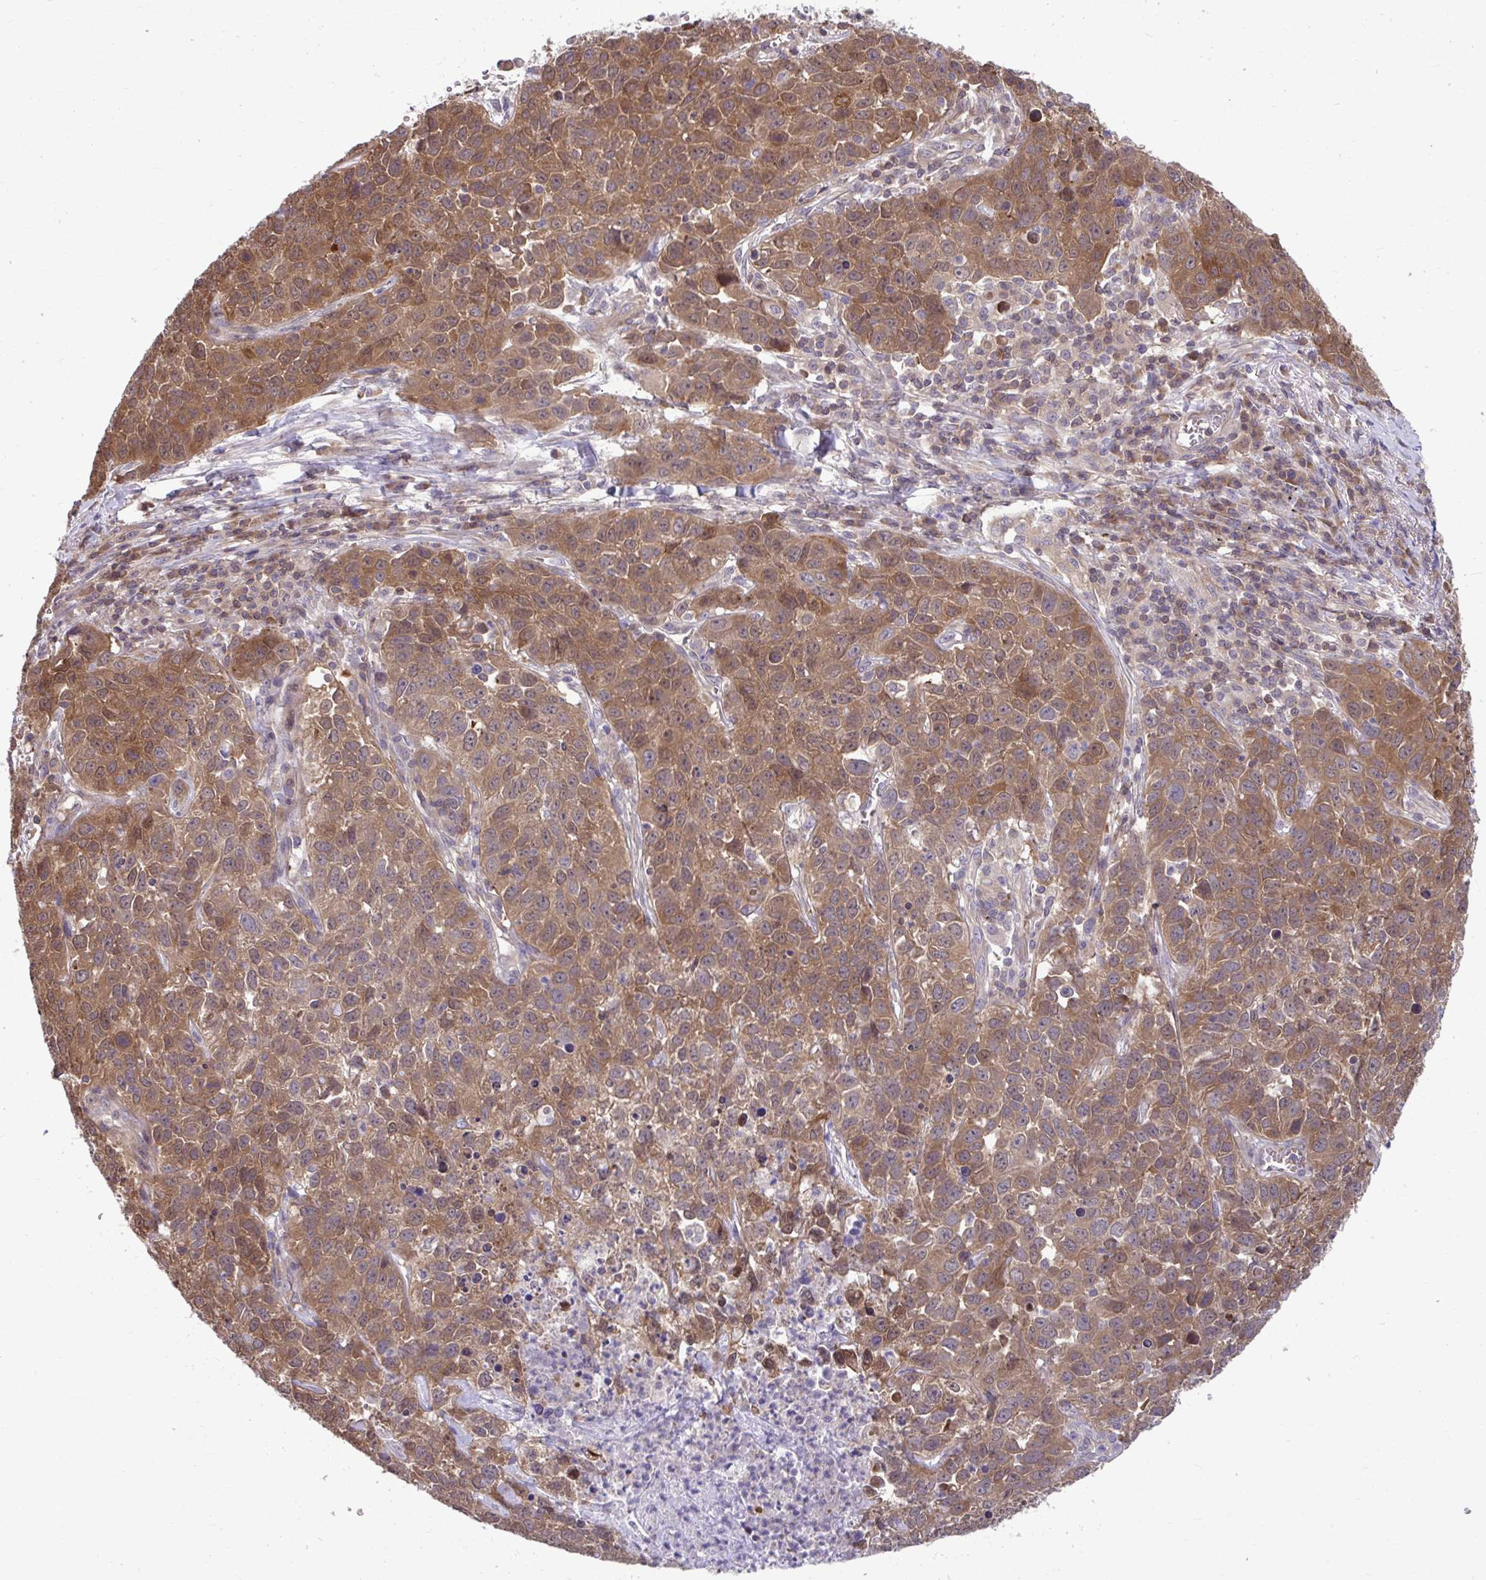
{"staining": {"intensity": "moderate", "quantity": ">75%", "location": "cytoplasmic/membranous"}, "tissue": "lung cancer", "cell_type": "Tumor cells", "image_type": "cancer", "snomed": [{"axis": "morphology", "description": "Squamous cell carcinoma, NOS"}, {"axis": "topography", "description": "Lung"}], "caption": "This micrograph demonstrates immunohistochemistry staining of human squamous cell carcinoma (lung), with medium moderate cytoplasmic/membranous positivity in approximately >75% of tumor cells.", "gene": "PCDHB7", "patient": {"sex": "male", "age": 76}}